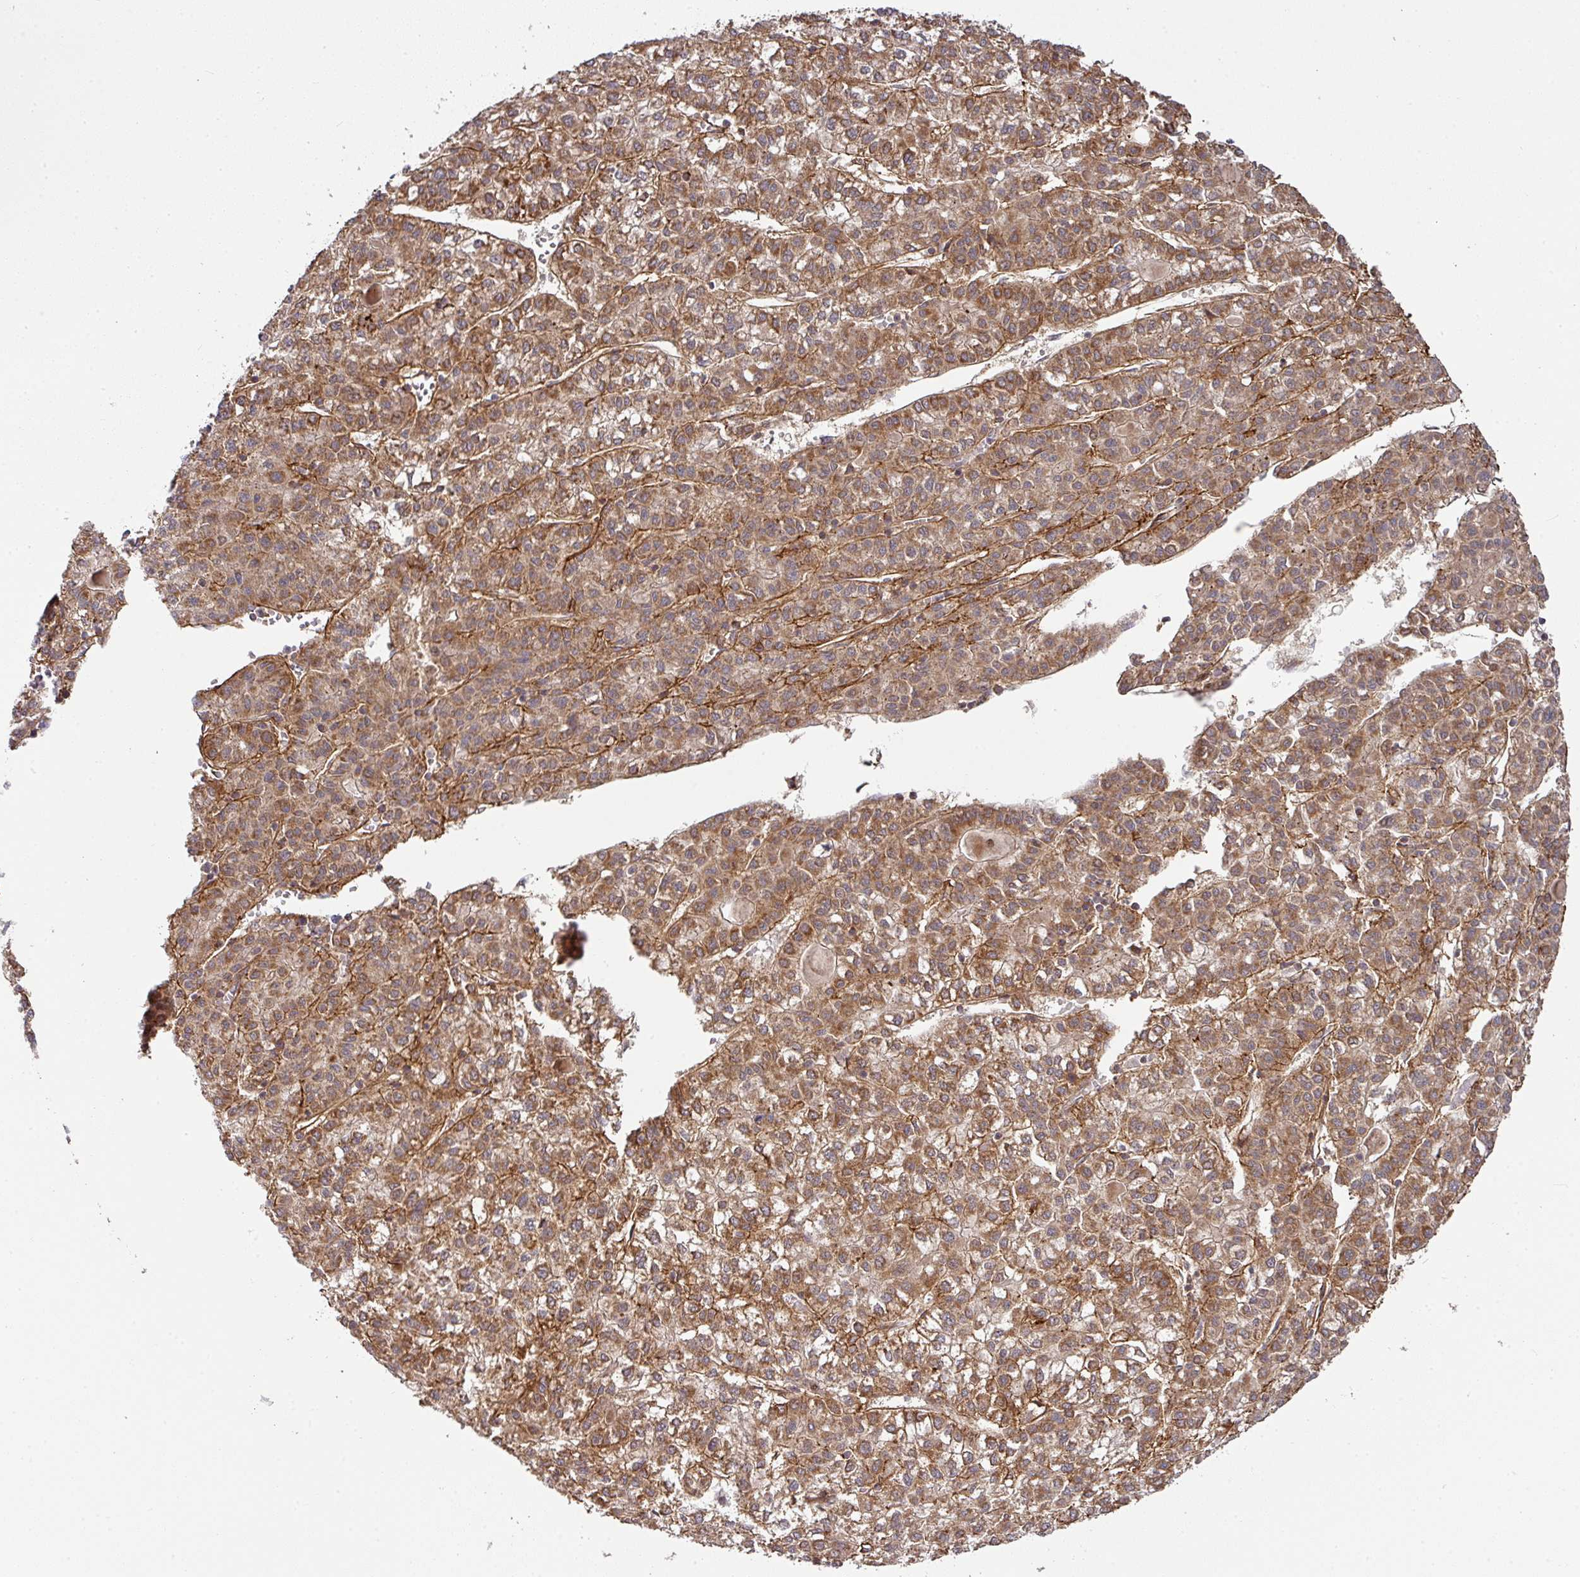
{"staining": {"intensity": "moderate", "quantity": ">75%", "location": "cytoplasmic/membranous"}, "tissue": "liver cancer", "cell_type": "Tumor cells", "image_type": "cancer", "snomed": [{"axis": "morphology", "description": "Carcinoma, Hepatocellular, NOS"}, {"axis": "topography", "description": "Liver"}], "caption": "Immunohistochemical staining of human liver cancer shows medium levels of moderate cytoplasmic/membranous expression in approximately >75% of tumor cells.", "gene": "STK35", "patient": {"sex": "female", "age": 43}}